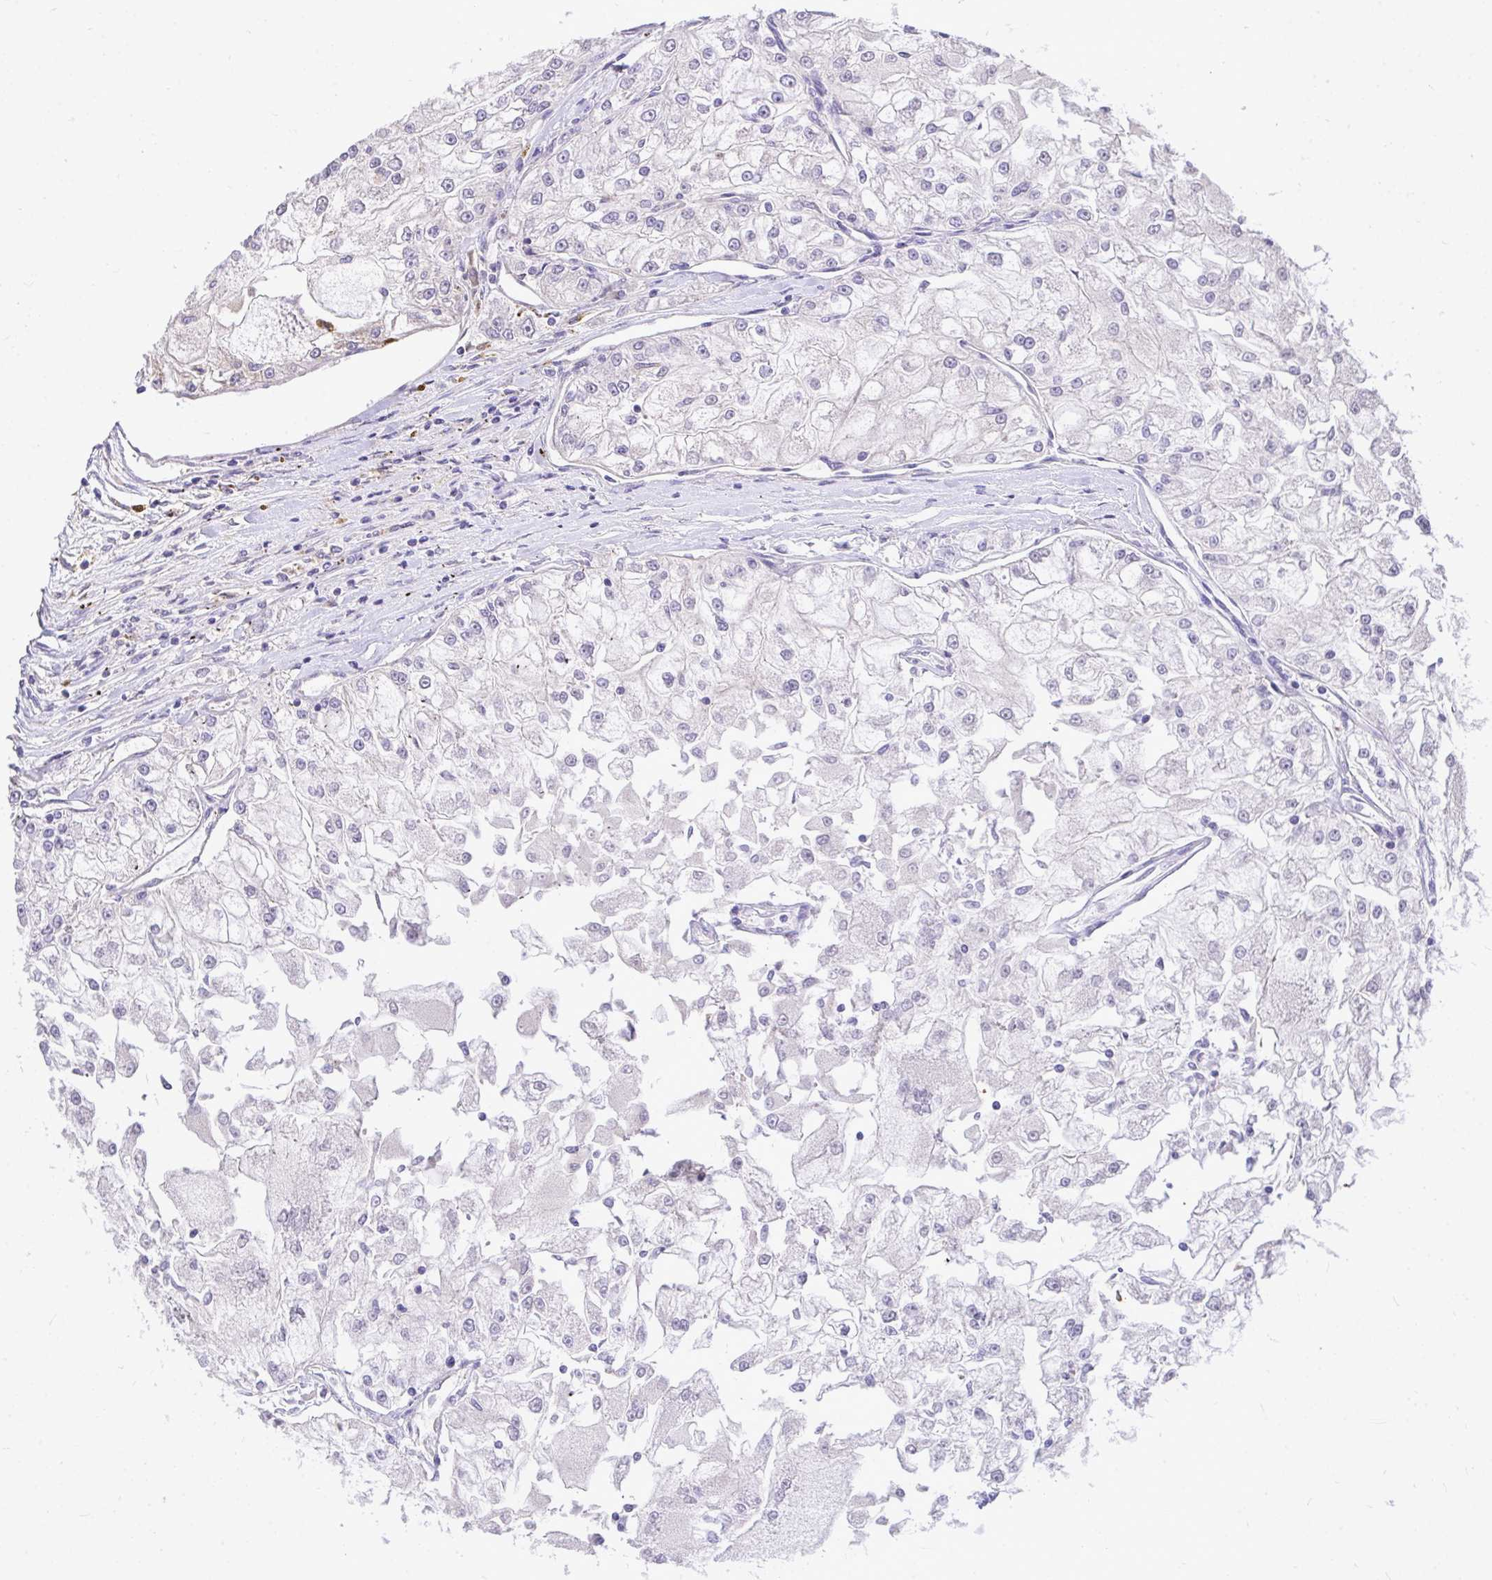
{"staining": {"intensity": "negative", "quantity": "none", "location": "none"}, "tissue": "renal cancer", "cell_type": "Tumor cells", "image_type": "cancer", "snomed": [{"axis": "morphology", "description": "Adenocarcinoma, NOS"}, {"axis": "topography", "description": "Kidney"}], "caption": "Tumor cells show no significant protein positivity in renal cancer (adenocarcinoma). (DAB immunohistochemistry with hematoxylin counter stain).", "gene": "MPC2", "patient": {"sex": "female", "age": 72}}